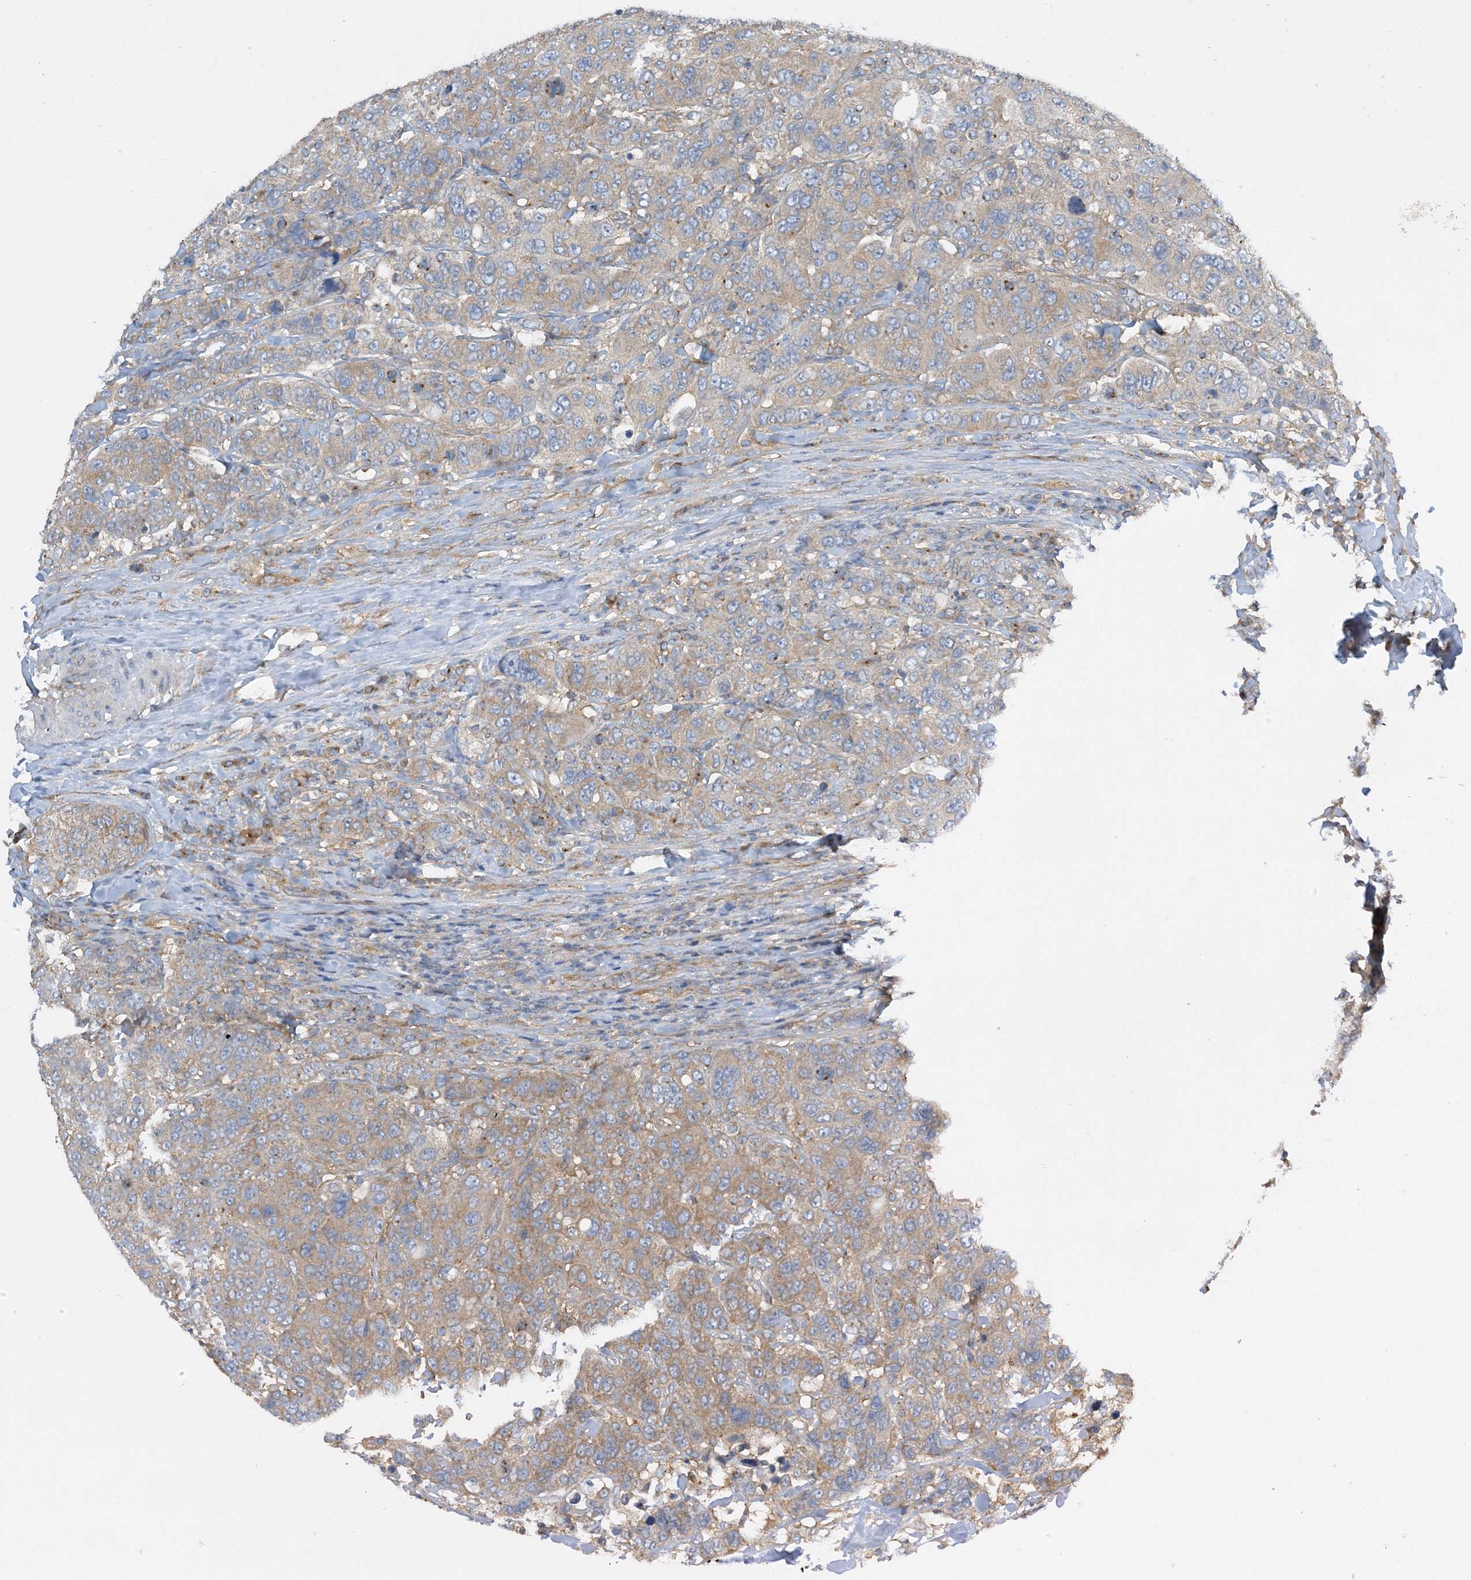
{"staining": {"intensity": "weak", "quantity": ">75%", "location": "cytoplasmic/membranous"}, "tissue": "breast cancer", "cell_type": "Tumor cells", "image_type": "cancer", "snomed": [{"axis": "morphology", "description": "Duct carcinoma"}, {"axis": "topography", "description": "Breast"}], "caption": "The micrograph shows a brown stain indicating the presence of a protein in the cytoplasmic/membranous of tumor cells in breast cancer.", "gene": "SIDT1", "patient": {"sex": "female", "age": 37}}